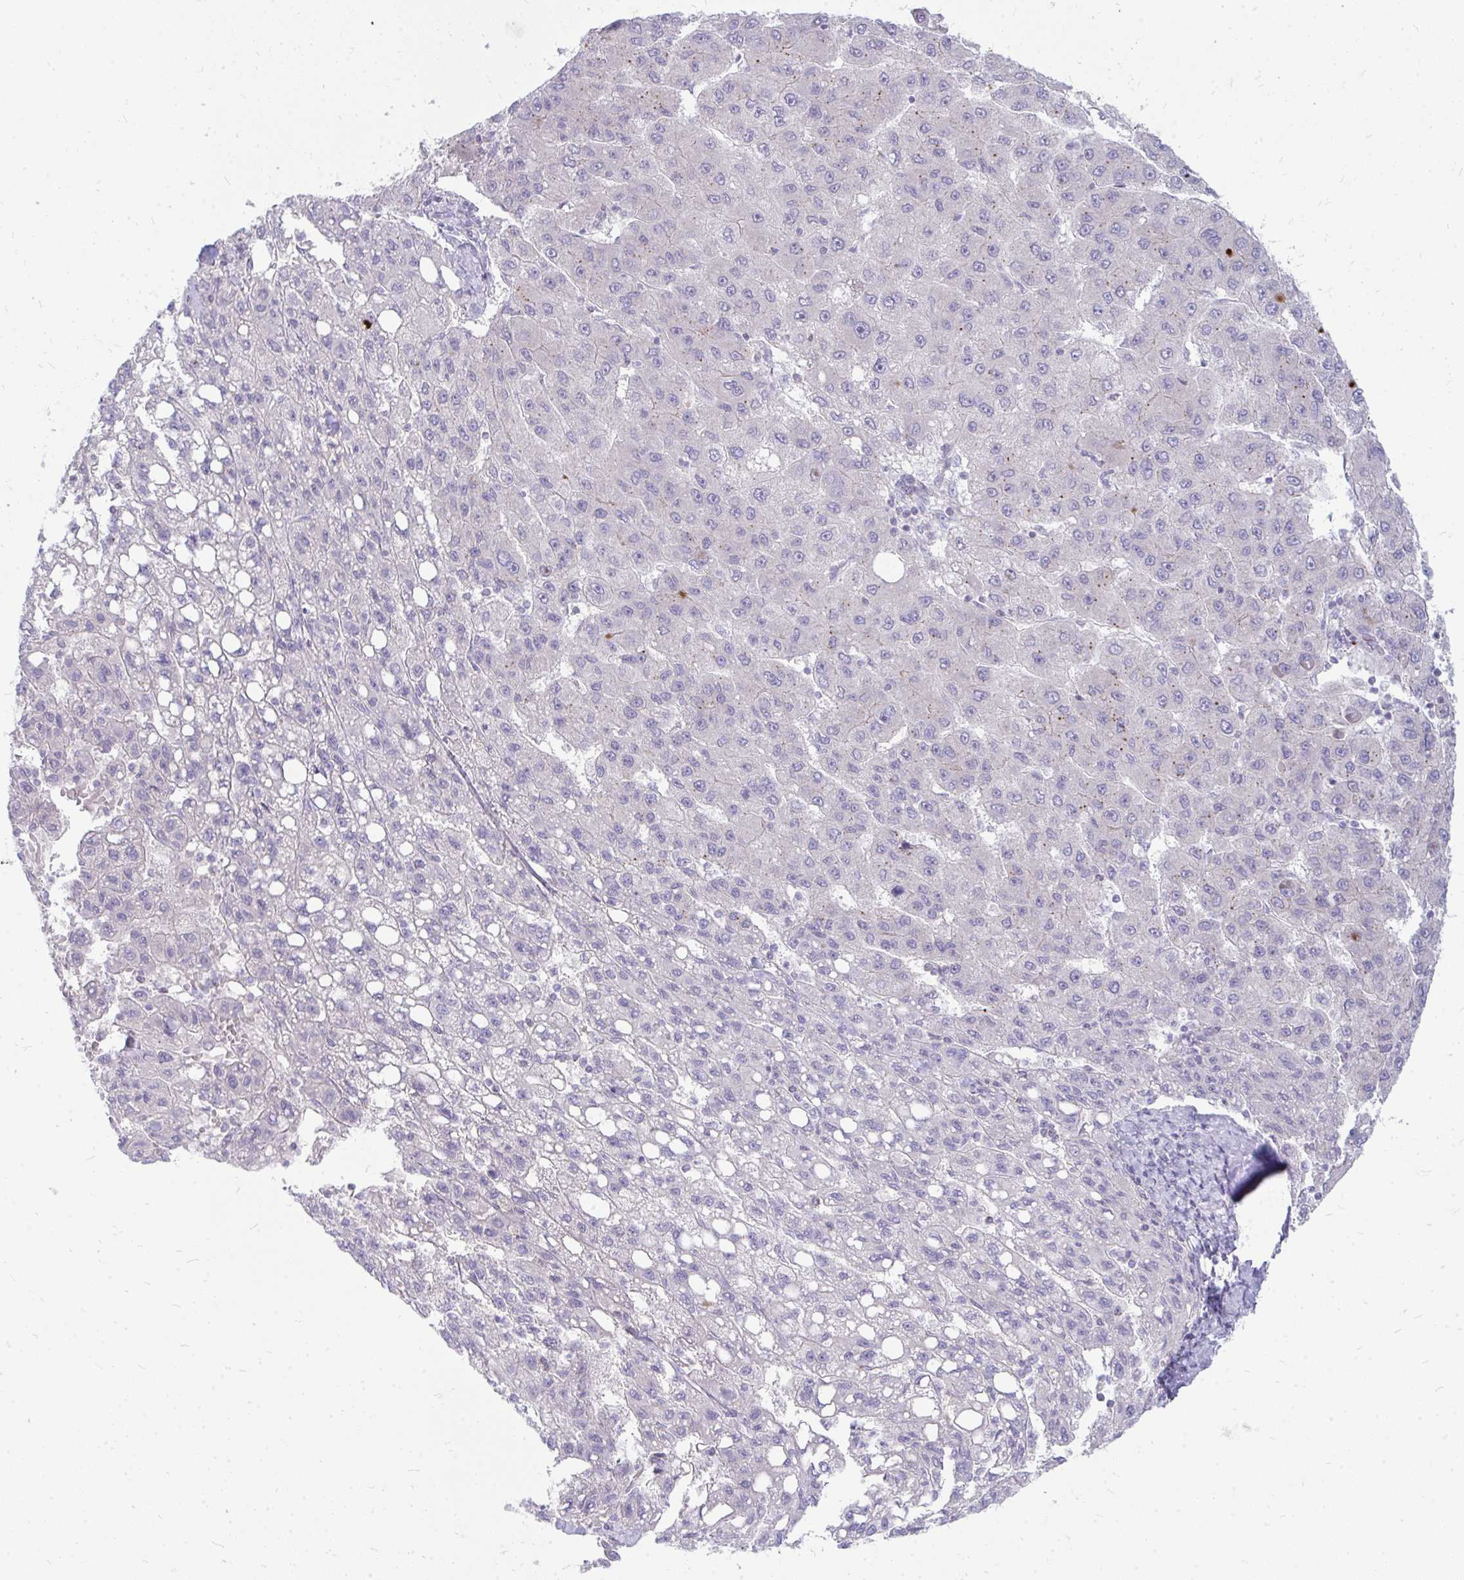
{"staining": {"intensity": "negative", "quantity": "none", "location": "none"}, "tissue": "liver cancer", "cell_type": "Tumor cells", "image_type": "cancer", "snomed": [{"axis": "morphology", "description": "Carcinoma, Hepatocellular, NOS"}, {"axis": "topography", "description": "Liver"}], "caption": "IHC of liver cancer reveals no staining in tumor cells.", "gene": "TSPEAR", "patient": {"sex": "female", "age": 82}}